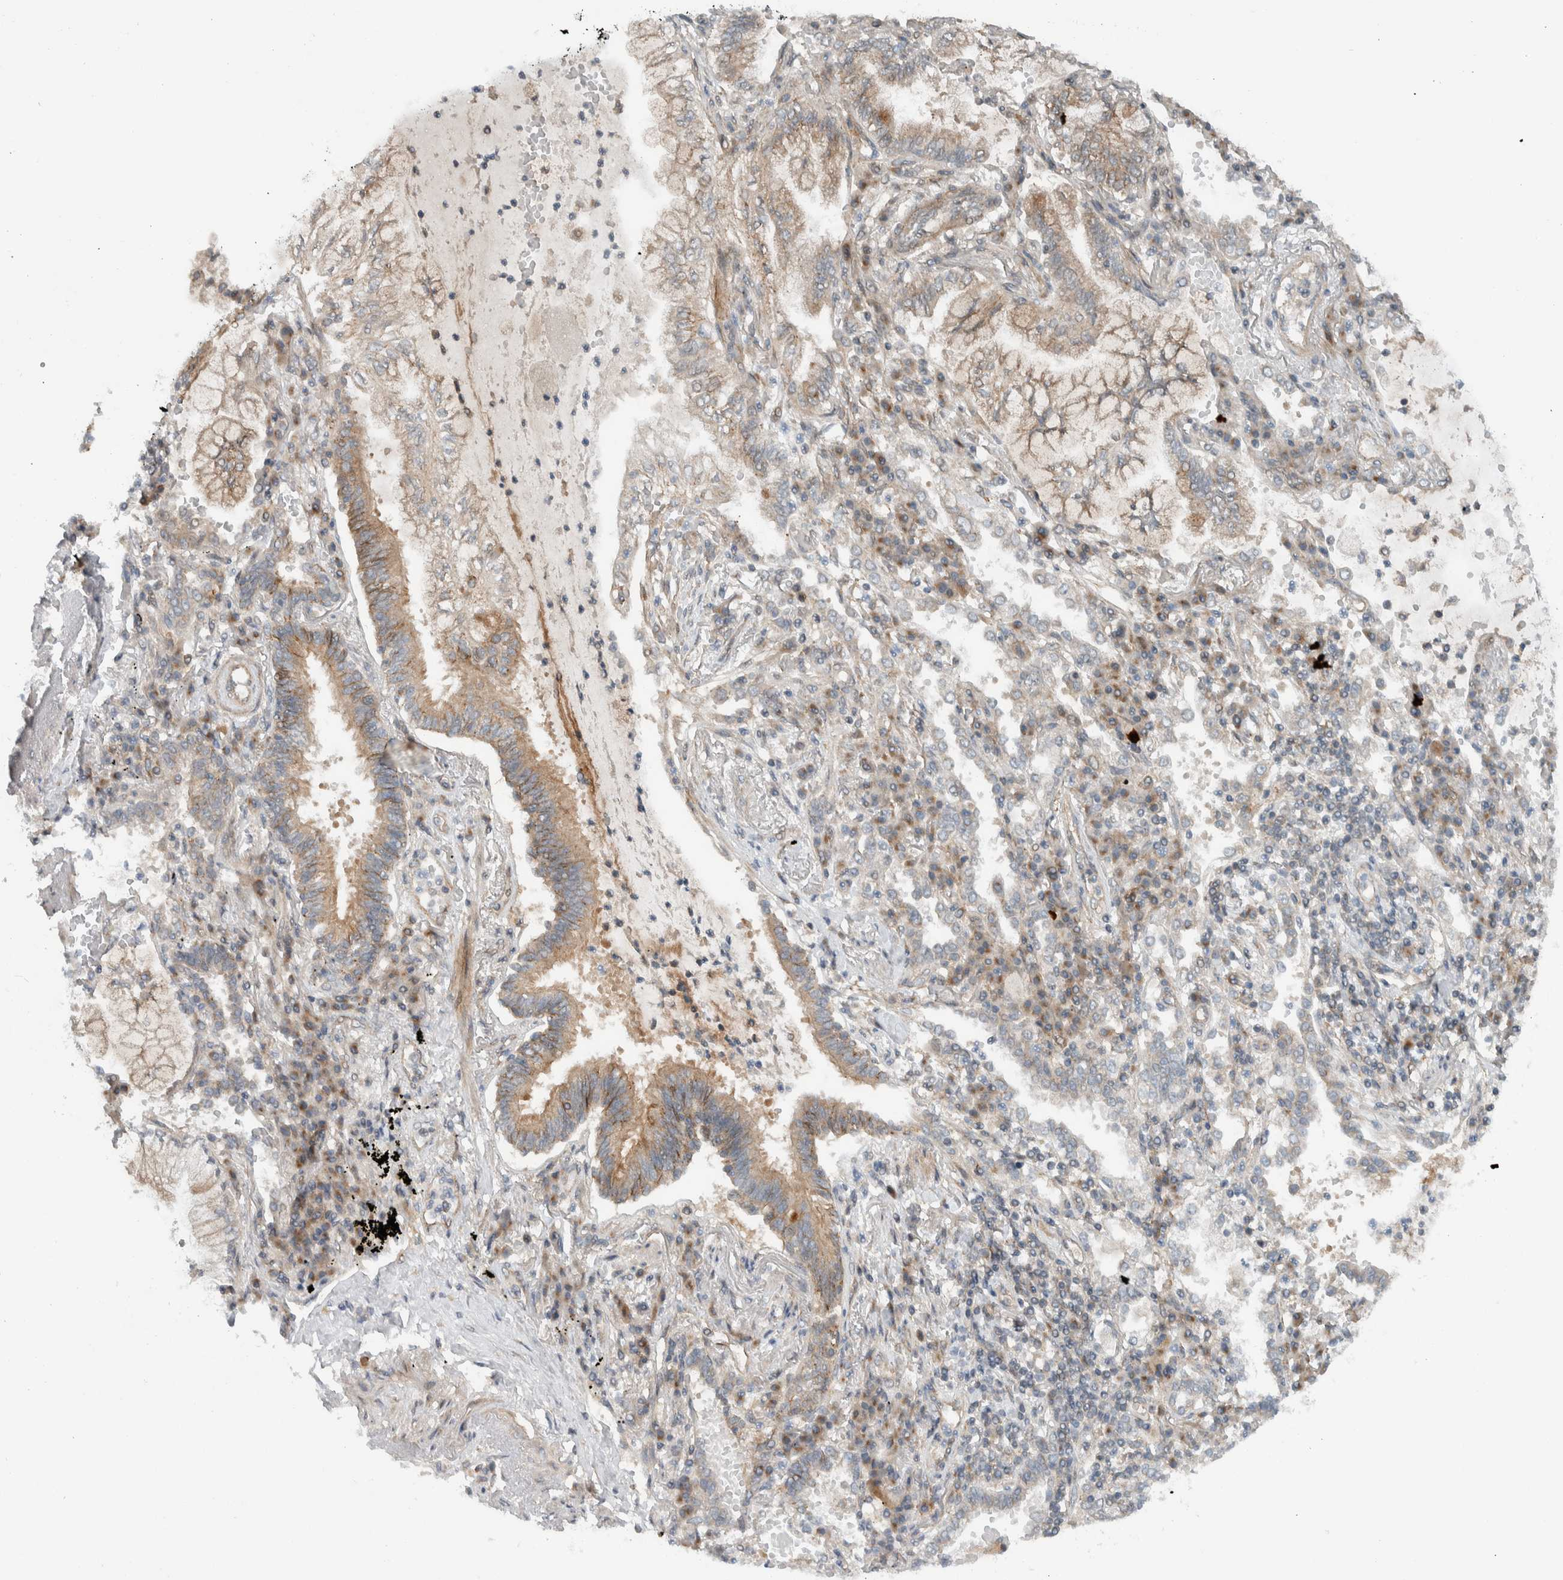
{"staining": {"intensity": "weak", "quantity": "25%-75%", "location": "cytoplasmic/membranous"}, "tissue": "lung cancer", "cell_type": "Tumor cells", "image_type": "cancer", "snomed": [{"axis": "morphology", "description": "Adenocarcinoma, NOS"}, {"axis": "topography", "description": "Lung"}], "caption": "Immunohistochemical staining of human adenocarcinoma (lung) displays low levels of weak cytoplasmic/membranous staining in approximately 25%-75% of tumor cells.", "gene": "KLHL6", "patient": {"sex": "female", "age": 70}}